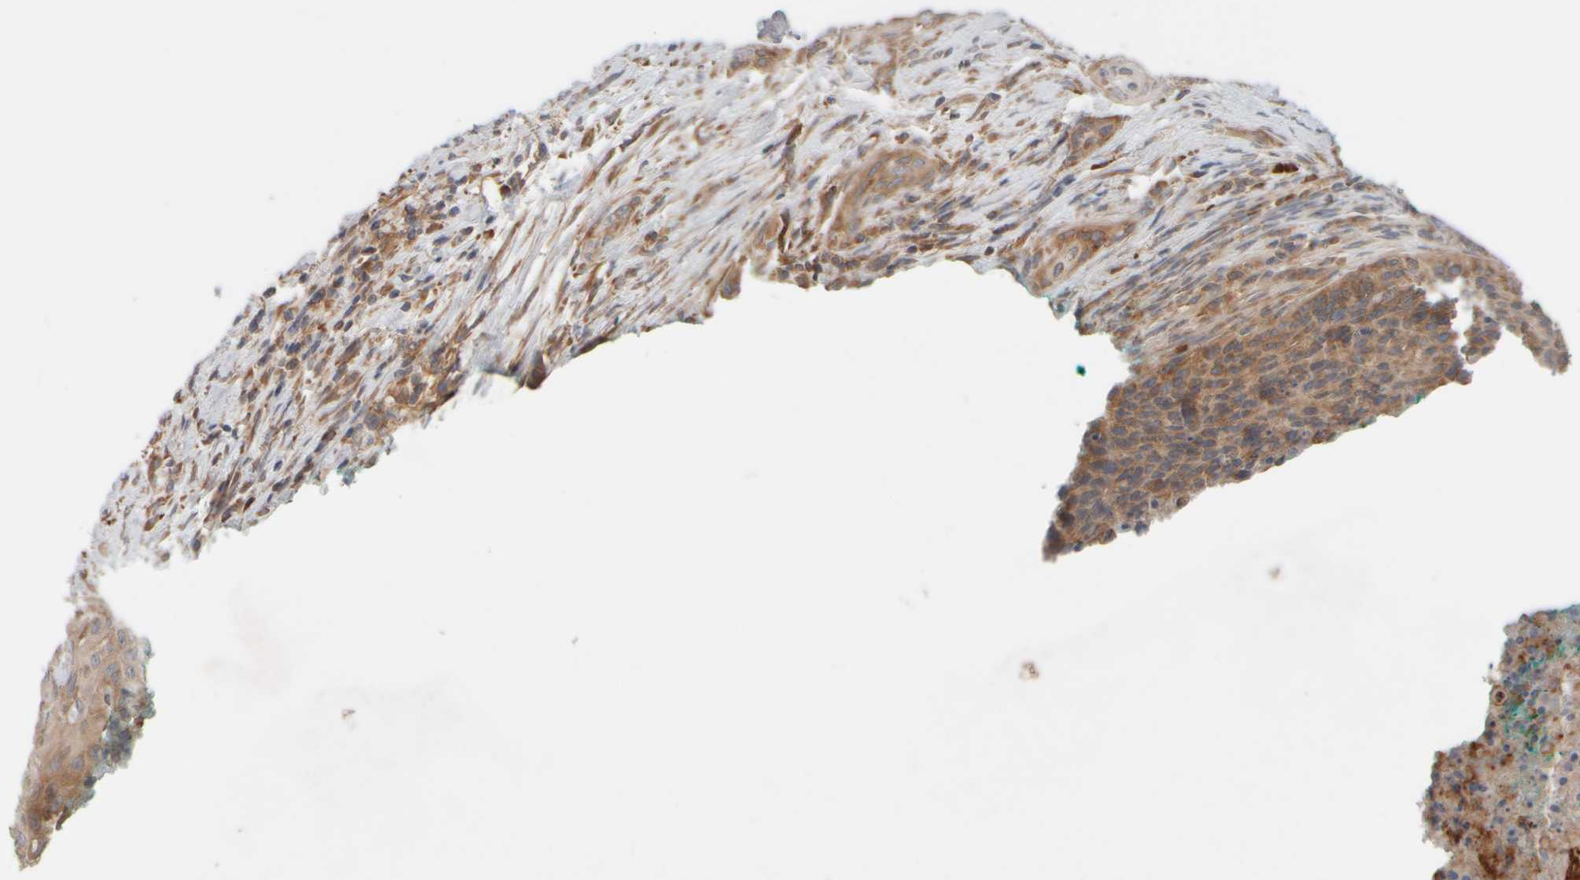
{"staining": {"intensity": "weak", "quantity": ">75%", "location": "cytoplasmic/membranous"}, "tissue": "cervical cancer", "cell_type": "Tumor cells", "image_type": "cancer", "snomed": [{"axis": "morphology", "description": "Squamous cell carcinoma, NOS"}, {"axis": "topography", "description": "Cervix"}], "caption": "Protein staining shows weak cytoplasmic/membranous staining in approximately >75% of tumor cells in cervical cancer.", "gene": "EIF2B3", "patient": {"sex": "female", "age": 55}}